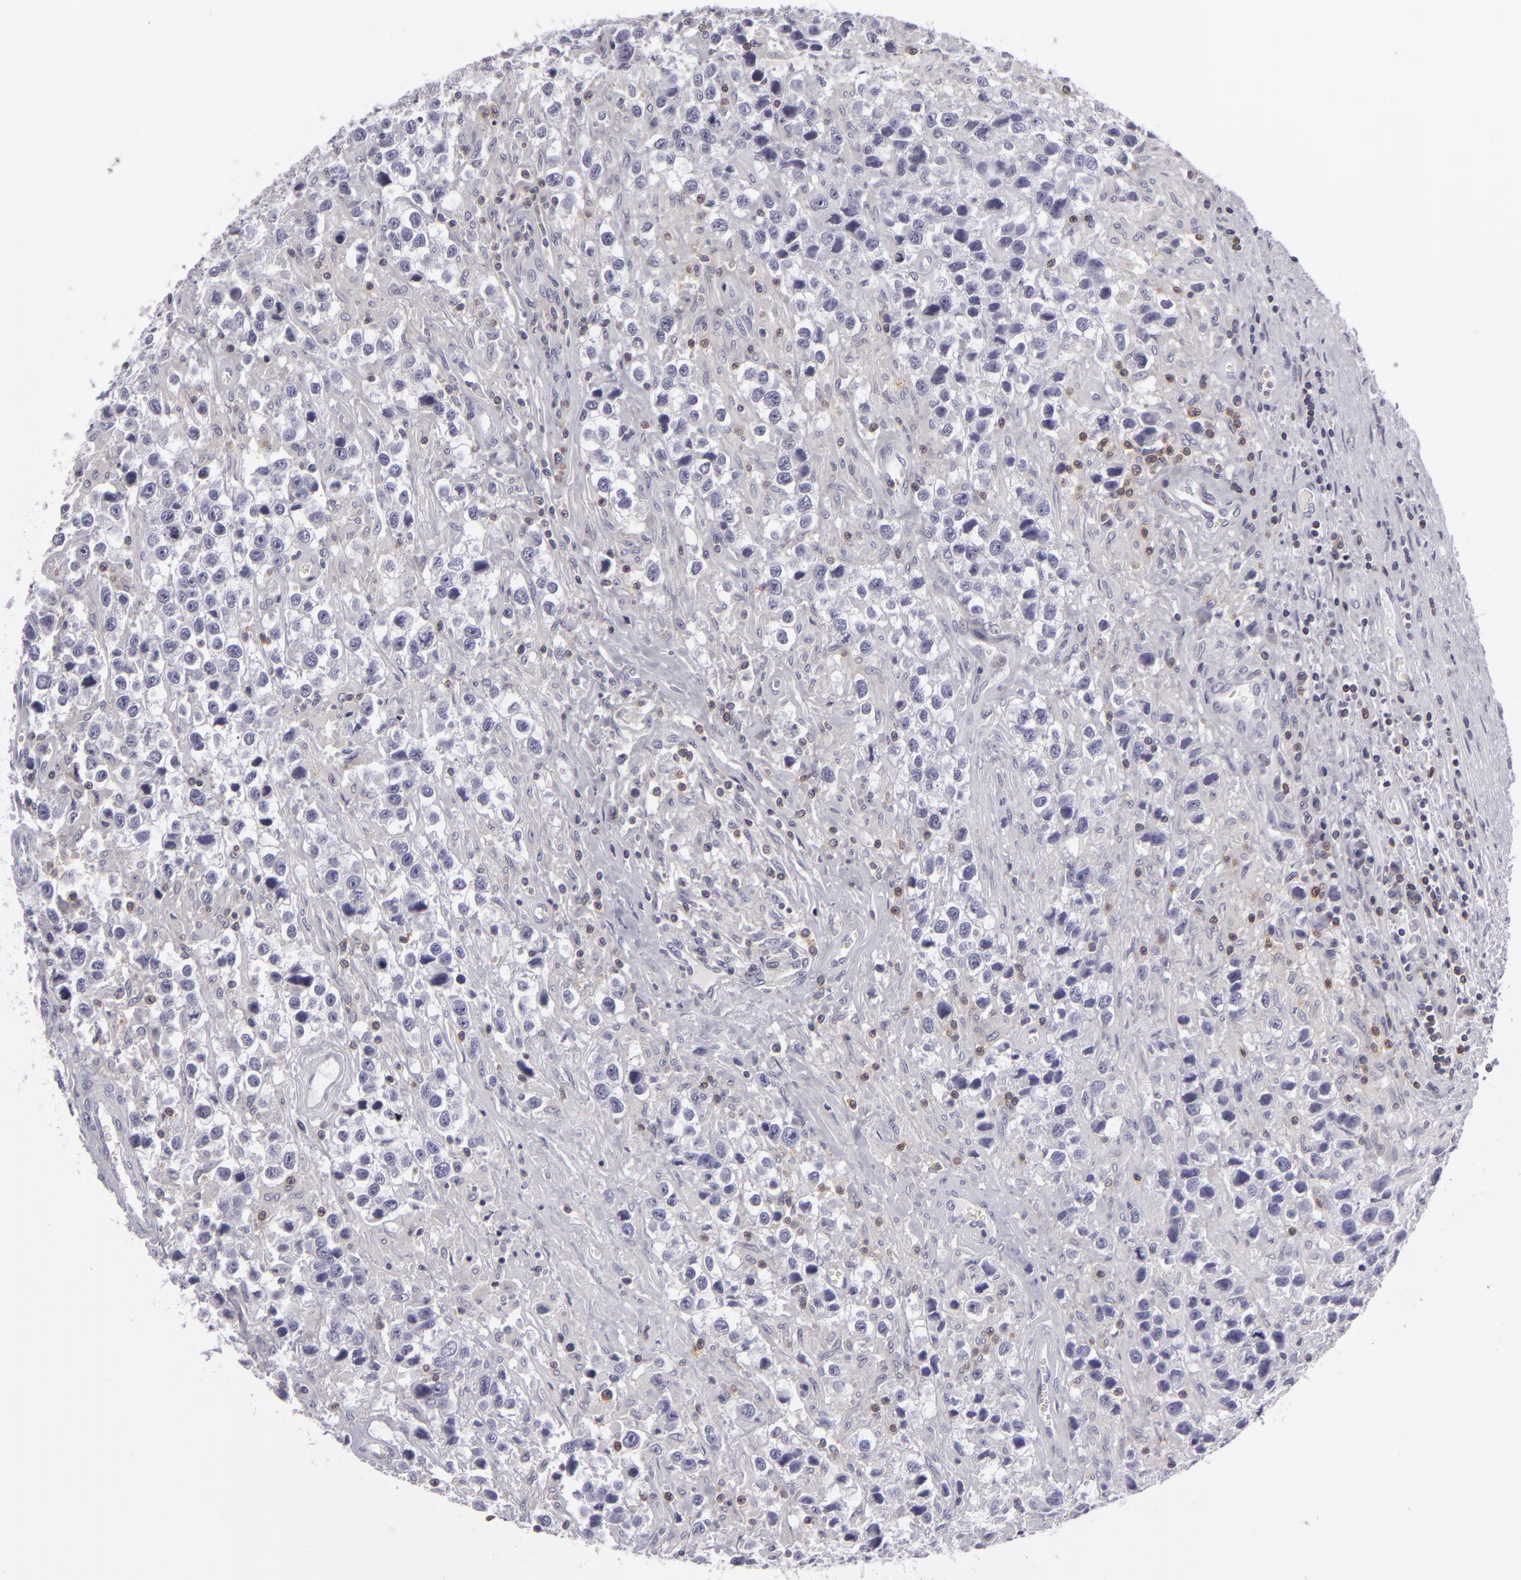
{"staining": {"intensity": "negative", "quantity": "none", "location": "none"}, "tissue": "testis cancer", "cell_type": "Tumor cells", "image_type": "cancer", "snomed": [{"axis": "morphology", "description": "Seminoma, NOS"}, {"axis": "topography", "description": "Testis"}], "caption": "Tumor cells are negative for protein expression in human testis cancer (seminoma).", "gene": "KCNAB2", "patient": {"sex": "male", "age": 43}}